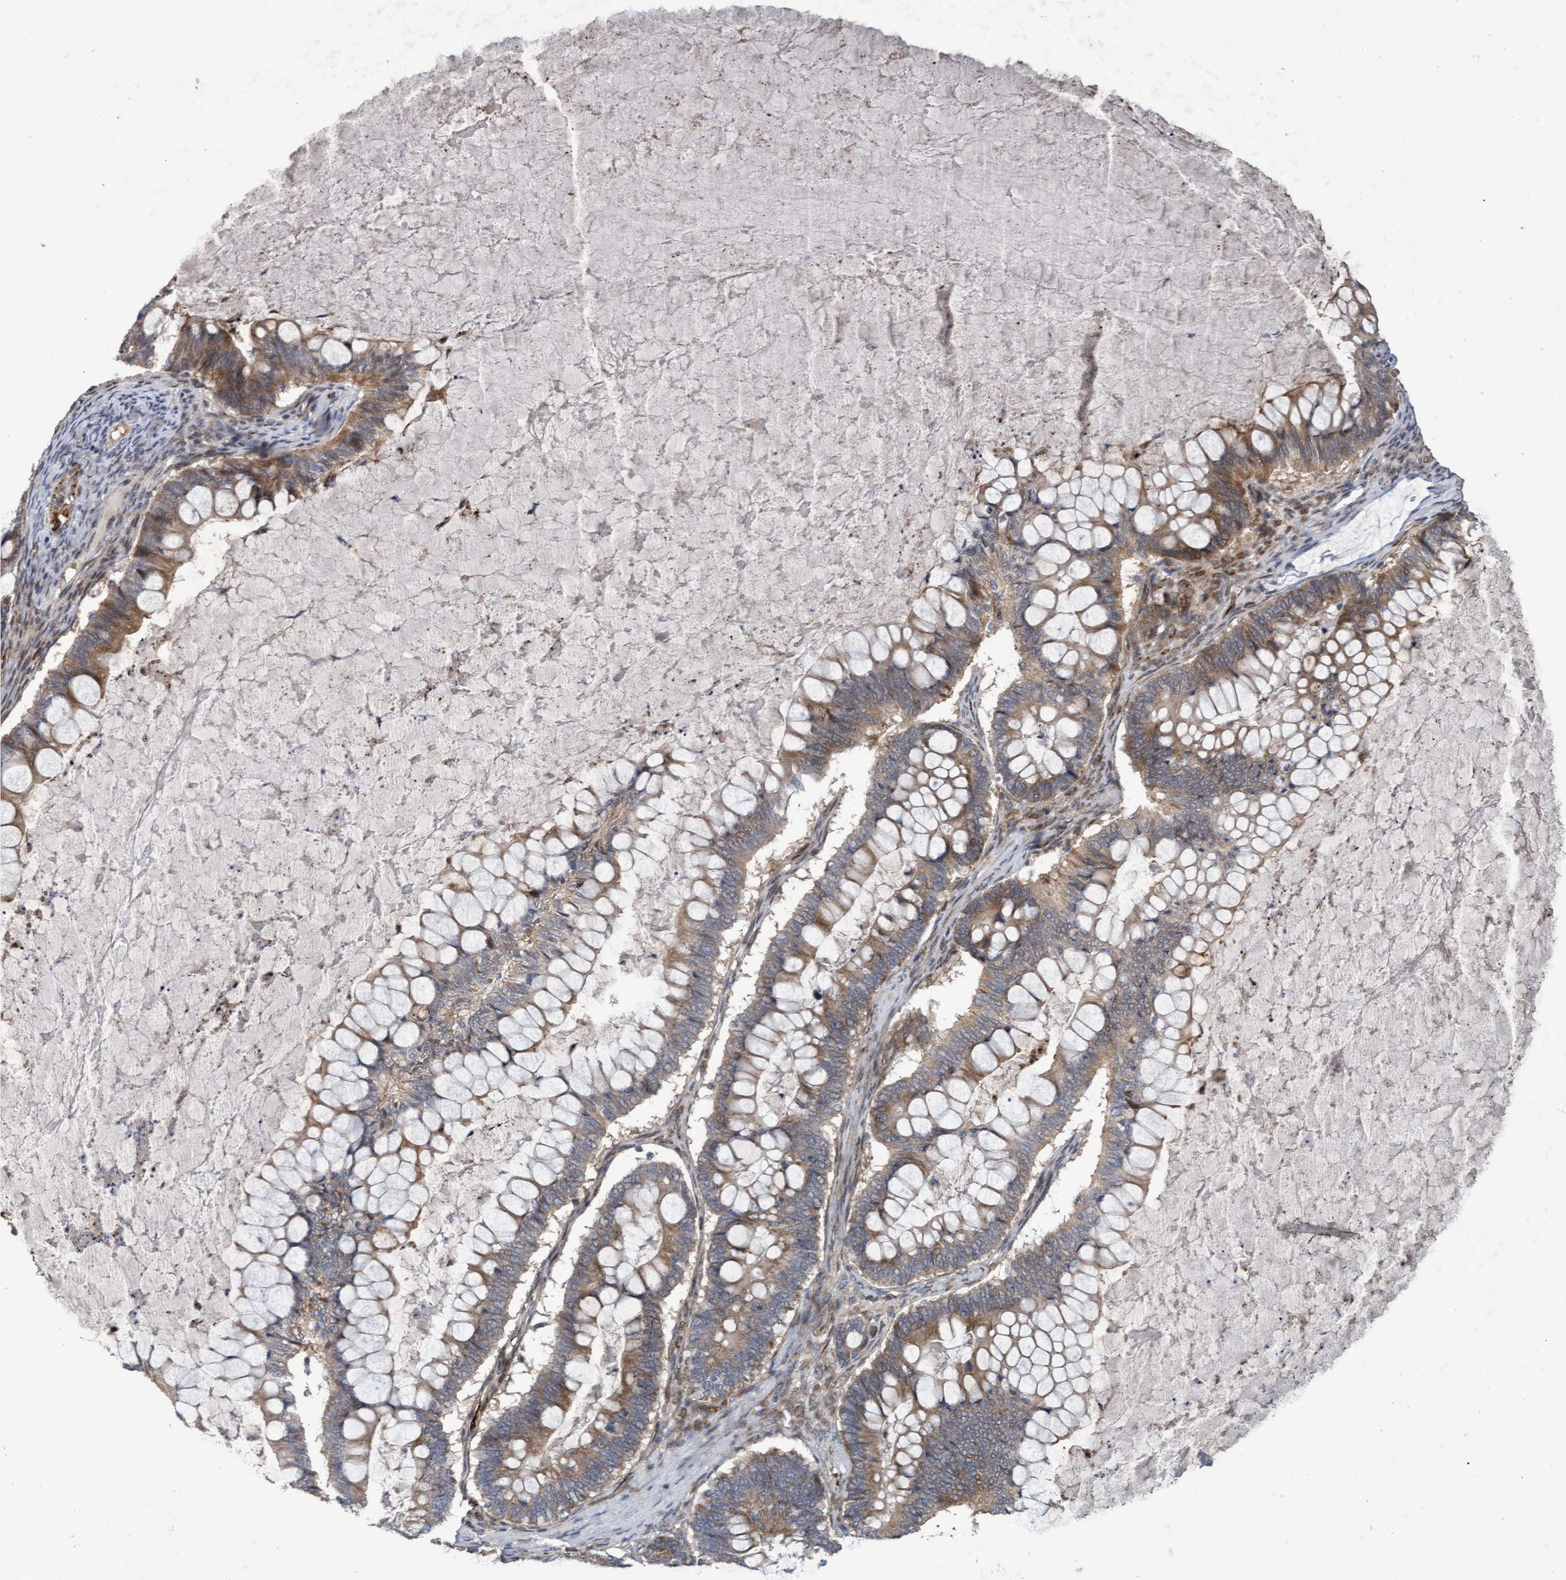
{"staining": {"intensity": "moderate", "quantity": ">75%", "location": "cytoplasmic/membranous"}, "tissue": "ovarian cancer", "cell_type": "Tumor cells", "image_type": "cancer", "snomed": [{"axis": "morphology", "description": "Cystadenocarcinoma, mucinous, NOS"}, {"axis": "topography", "description": "Ovary"}], "caption": "Ovarian cancer (mucinous cystadenocarcinoma) stained with IHC reveals moderate cytoplasmic/membranous positivity in approximately >75% of tumor cells.", "gene": "ZNF750", "patient": {"sex": "female", "age": 61}}